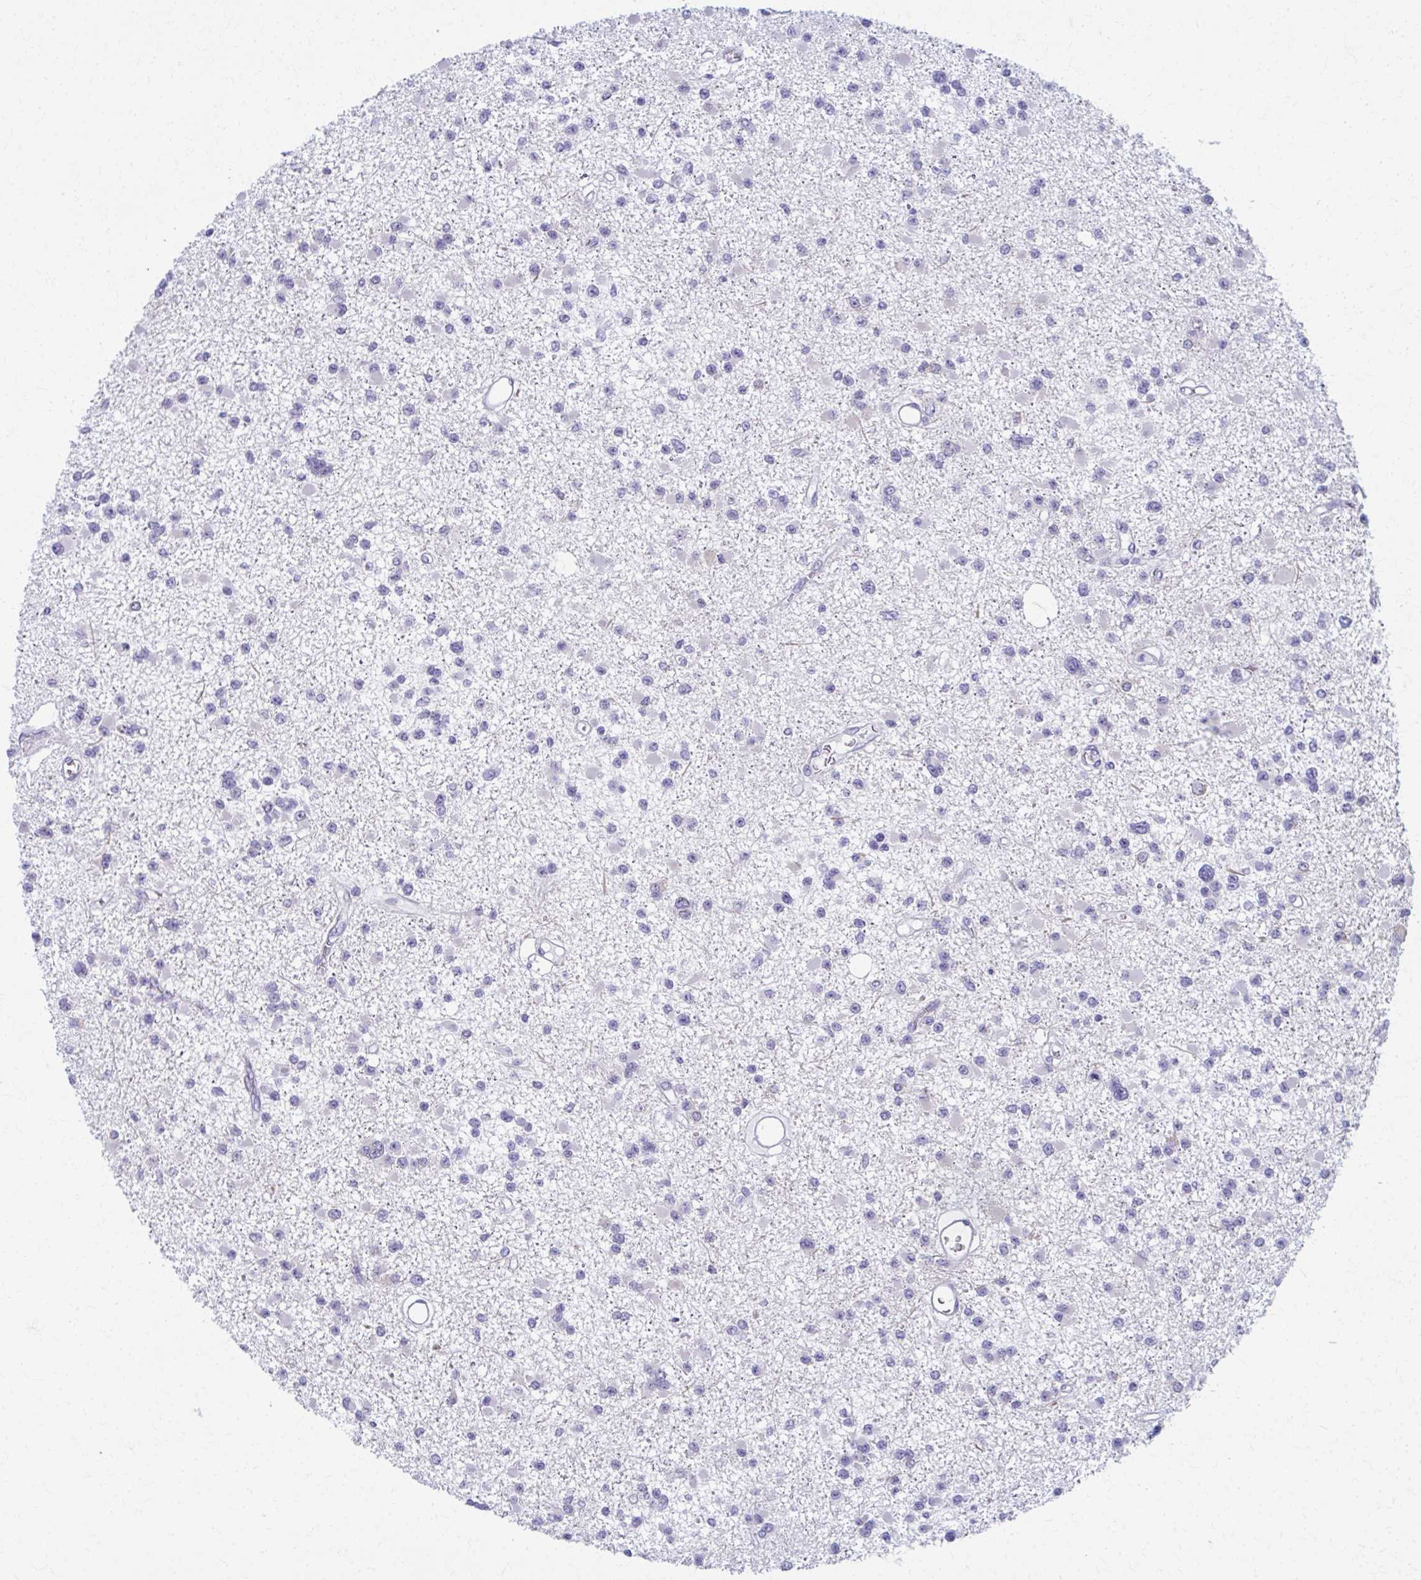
{"staining": {"intensity": "negative", "quantity": "none", "location": "none"}, "tissue": "glioma", "cell_type": "Tumor cells", "image_type": "cancer", "snomed": [{"axis": "morphology", "description": "Glioma, malignant, Low grade"}, {"axis": "topography", "description": "Brain"}], "caption": "Immunohistochemistry (IHC) of human low-grade glioma (malignant) exhibits no expression in tumor cells. (DAB immunohistochemistry with hematoxylin counter stain).", "gene": "SPATS2L", "patient": {"sex": "female", "age": 22}}